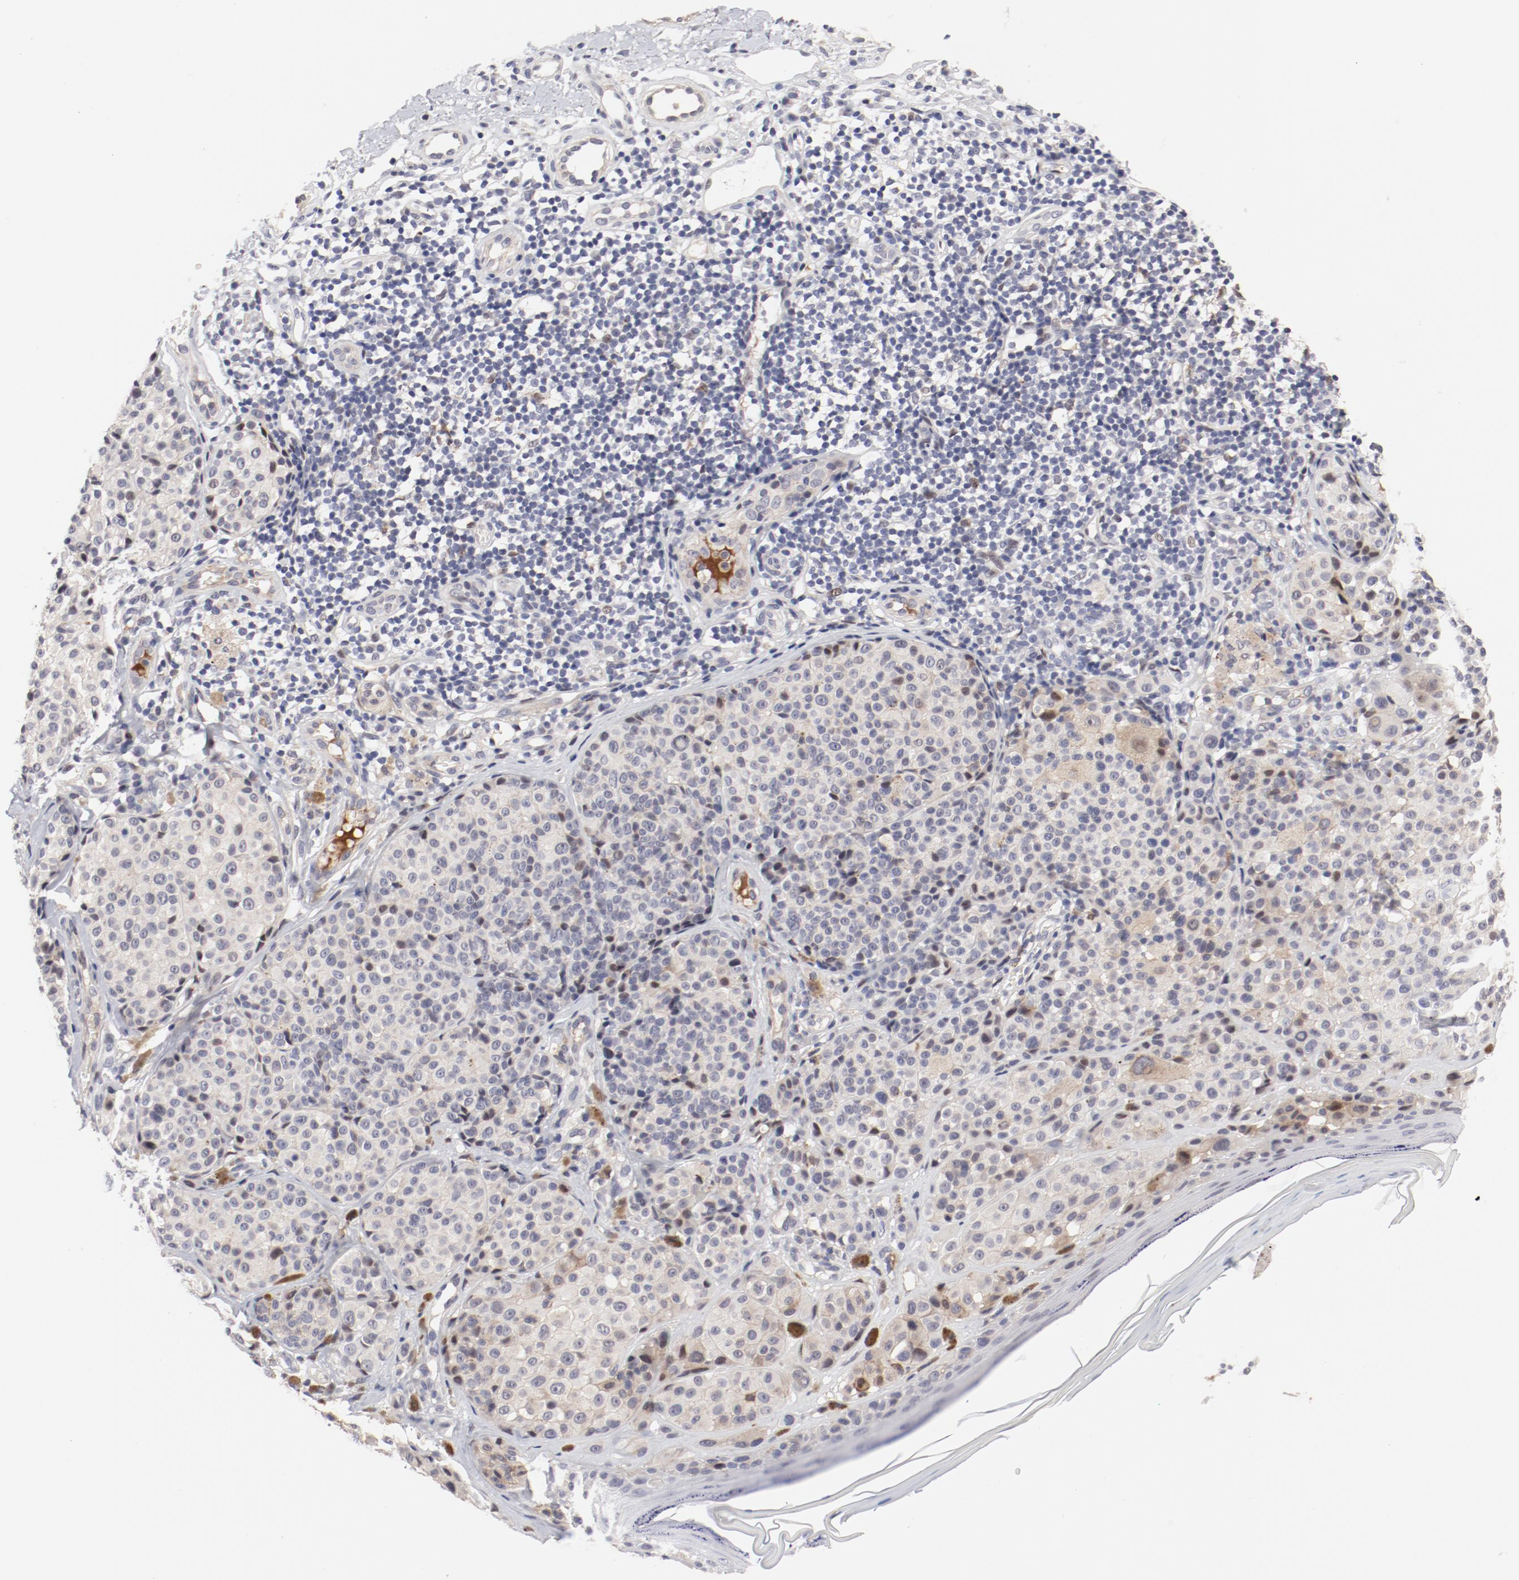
{"staining": {"intensity": "weak", "quantity": "<25%", "location": "cytoplasmic/membranous"}, "tissue": "melanoma", "cell_type": "Tumor cells", "image_type": "cancer", "snomed": [{"axis": "morphology", "description": "Malignant melanoma, NOS"}, {"axis": "topography", "description": "Skin"}], "caption": "Protein analysis of melanoma exhibits no significant expression in tumor cells.", "gene": "FSCB", "patient": {"sex": "female", "age": 75}}